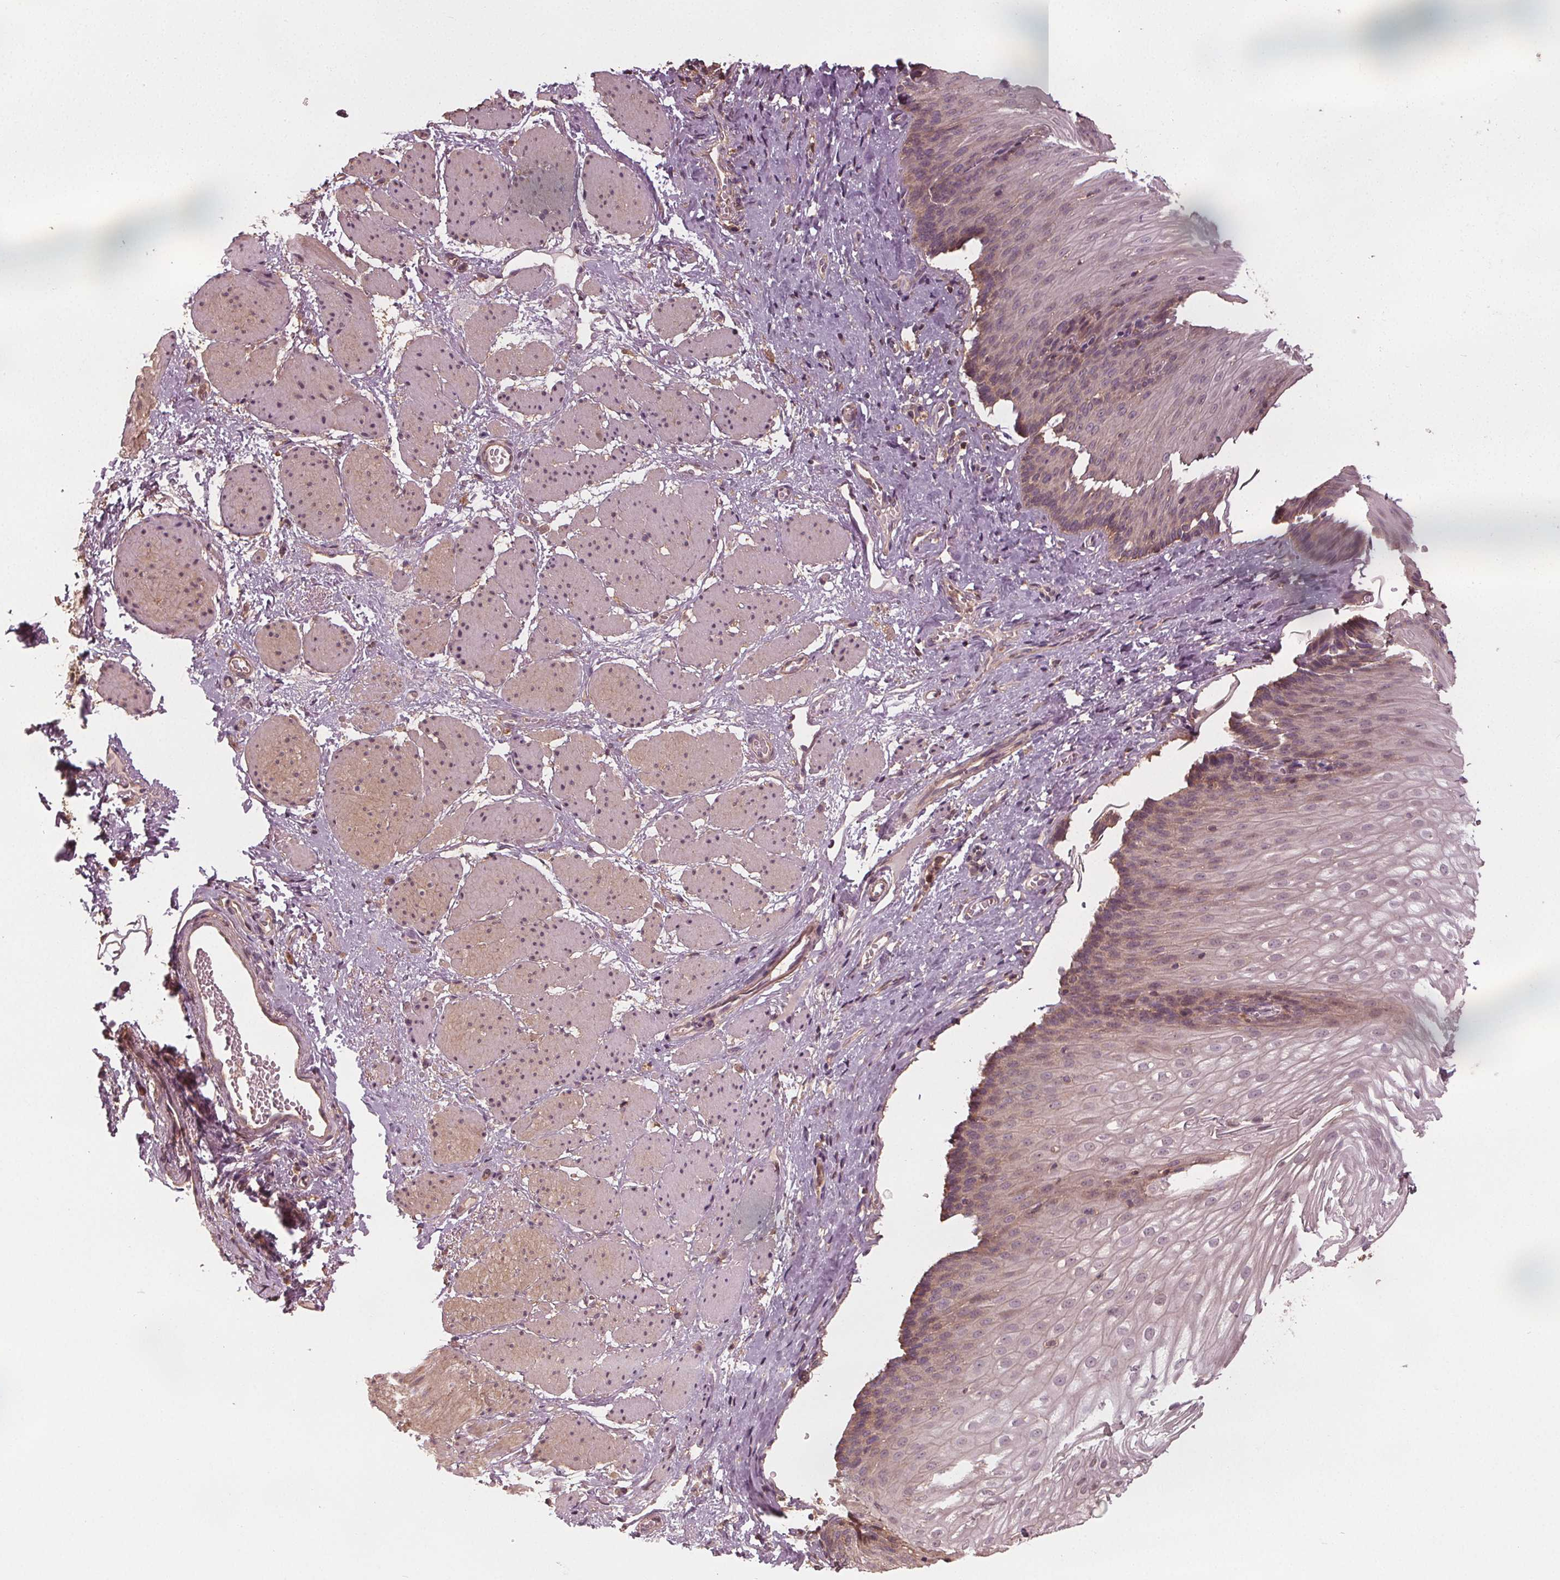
{"staining": {"intensity": "weak", "quantity": "<25%", "location": "cytoplasmic/membranous"}, "tissue": "esophagus", "cell_type": "Squamous epithelial cells", "image_type": "normal", "snomed": [{"axis": "morphology", "description": "Normal tissue, NOS"}, {"axis": "topography", "description": "Esophagus"}], "caption": "Immunohistochemistry of benign human esophagus demonstrates no expression in squamous epithelial cells. (DAB immunohistochemistry, high magnification).", "gene": "GNB2", "patient": {"sex": "male", "age": 62}}